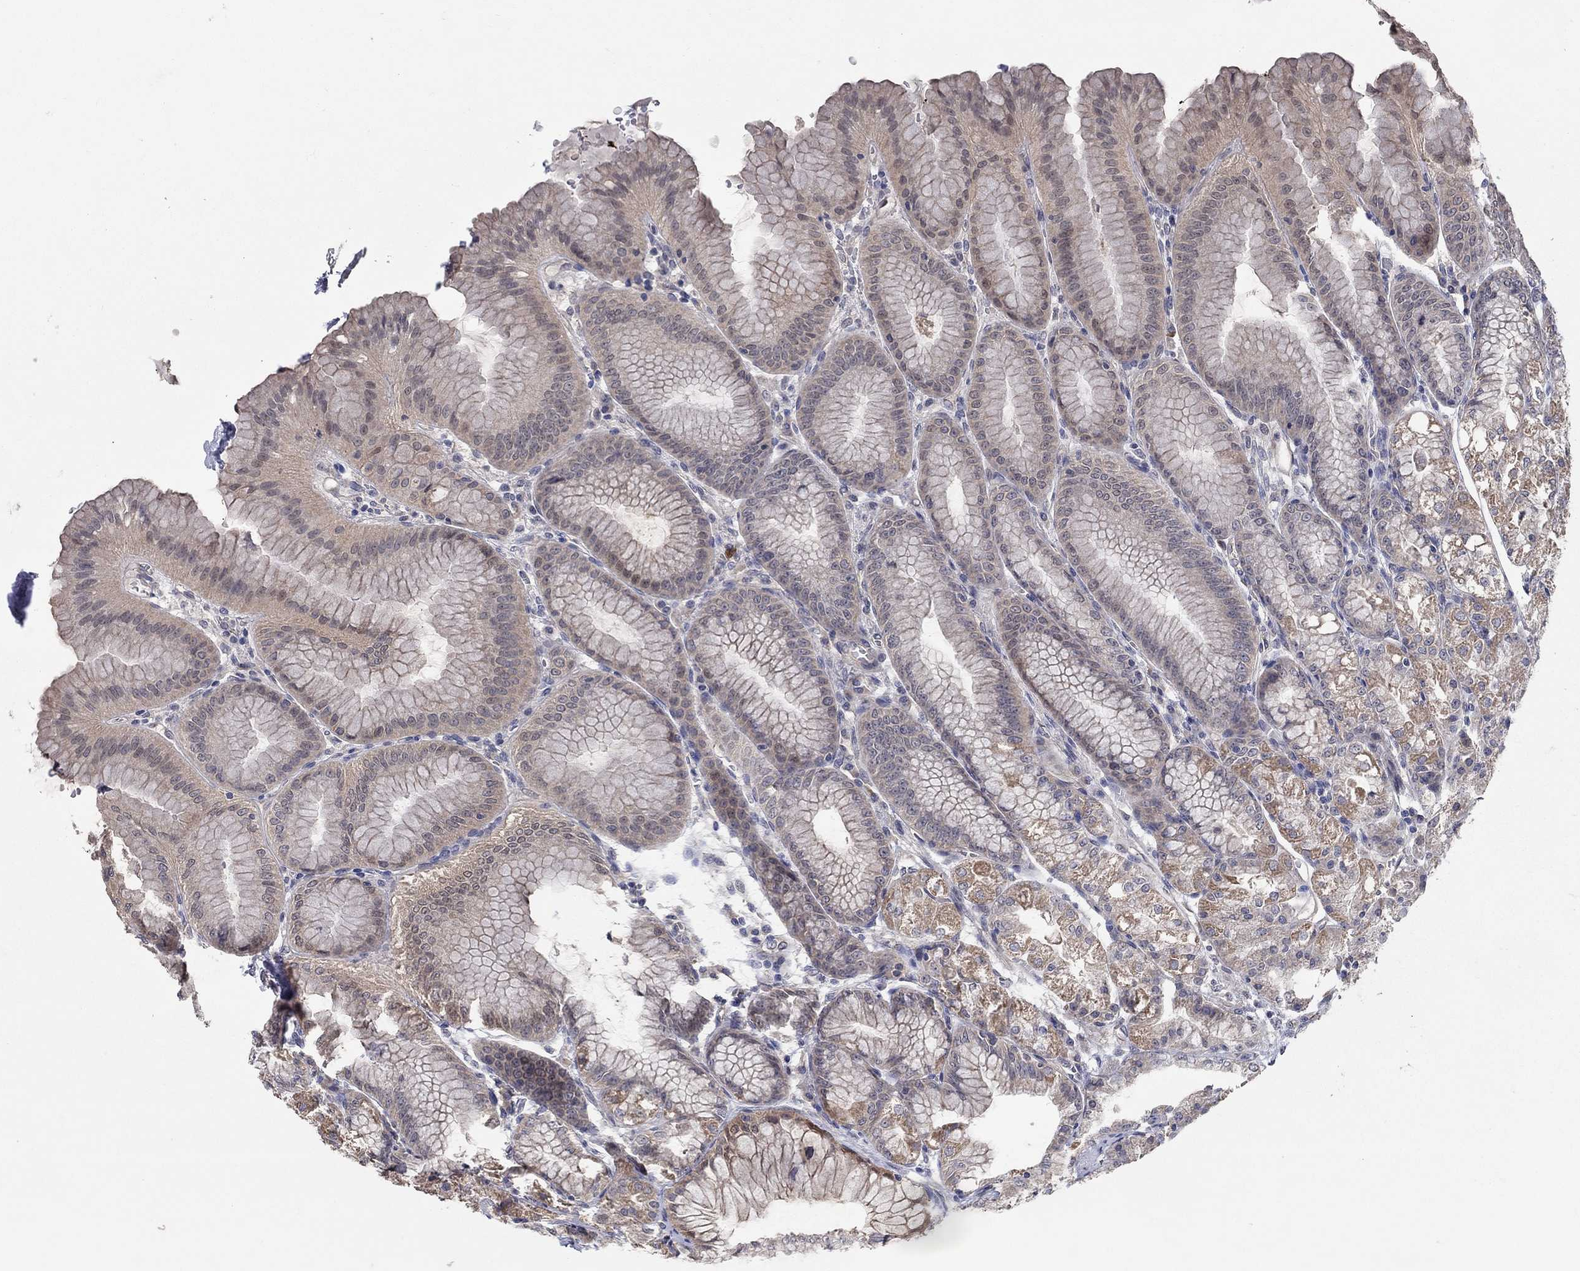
{"staining": {"intensity": "moderate", "quantity": "25%-75%", "location": "cytoplasmic/membranous"}, "tissue": "stomach", "cell_type": "Glandular cells", "image_type": "normal", "snomed": [{"axis": "morphology", "description": "Normal tissue, NOS"}, {"axis": "topography", "description": "Stomach"}], "caption": "A brown stain shows moderate cytoplasmic/membranous positivity of a protein in glandular cells of normal human stomach.", "gene": "WASF3", "patient": {"sex": "male", "age": 71}}